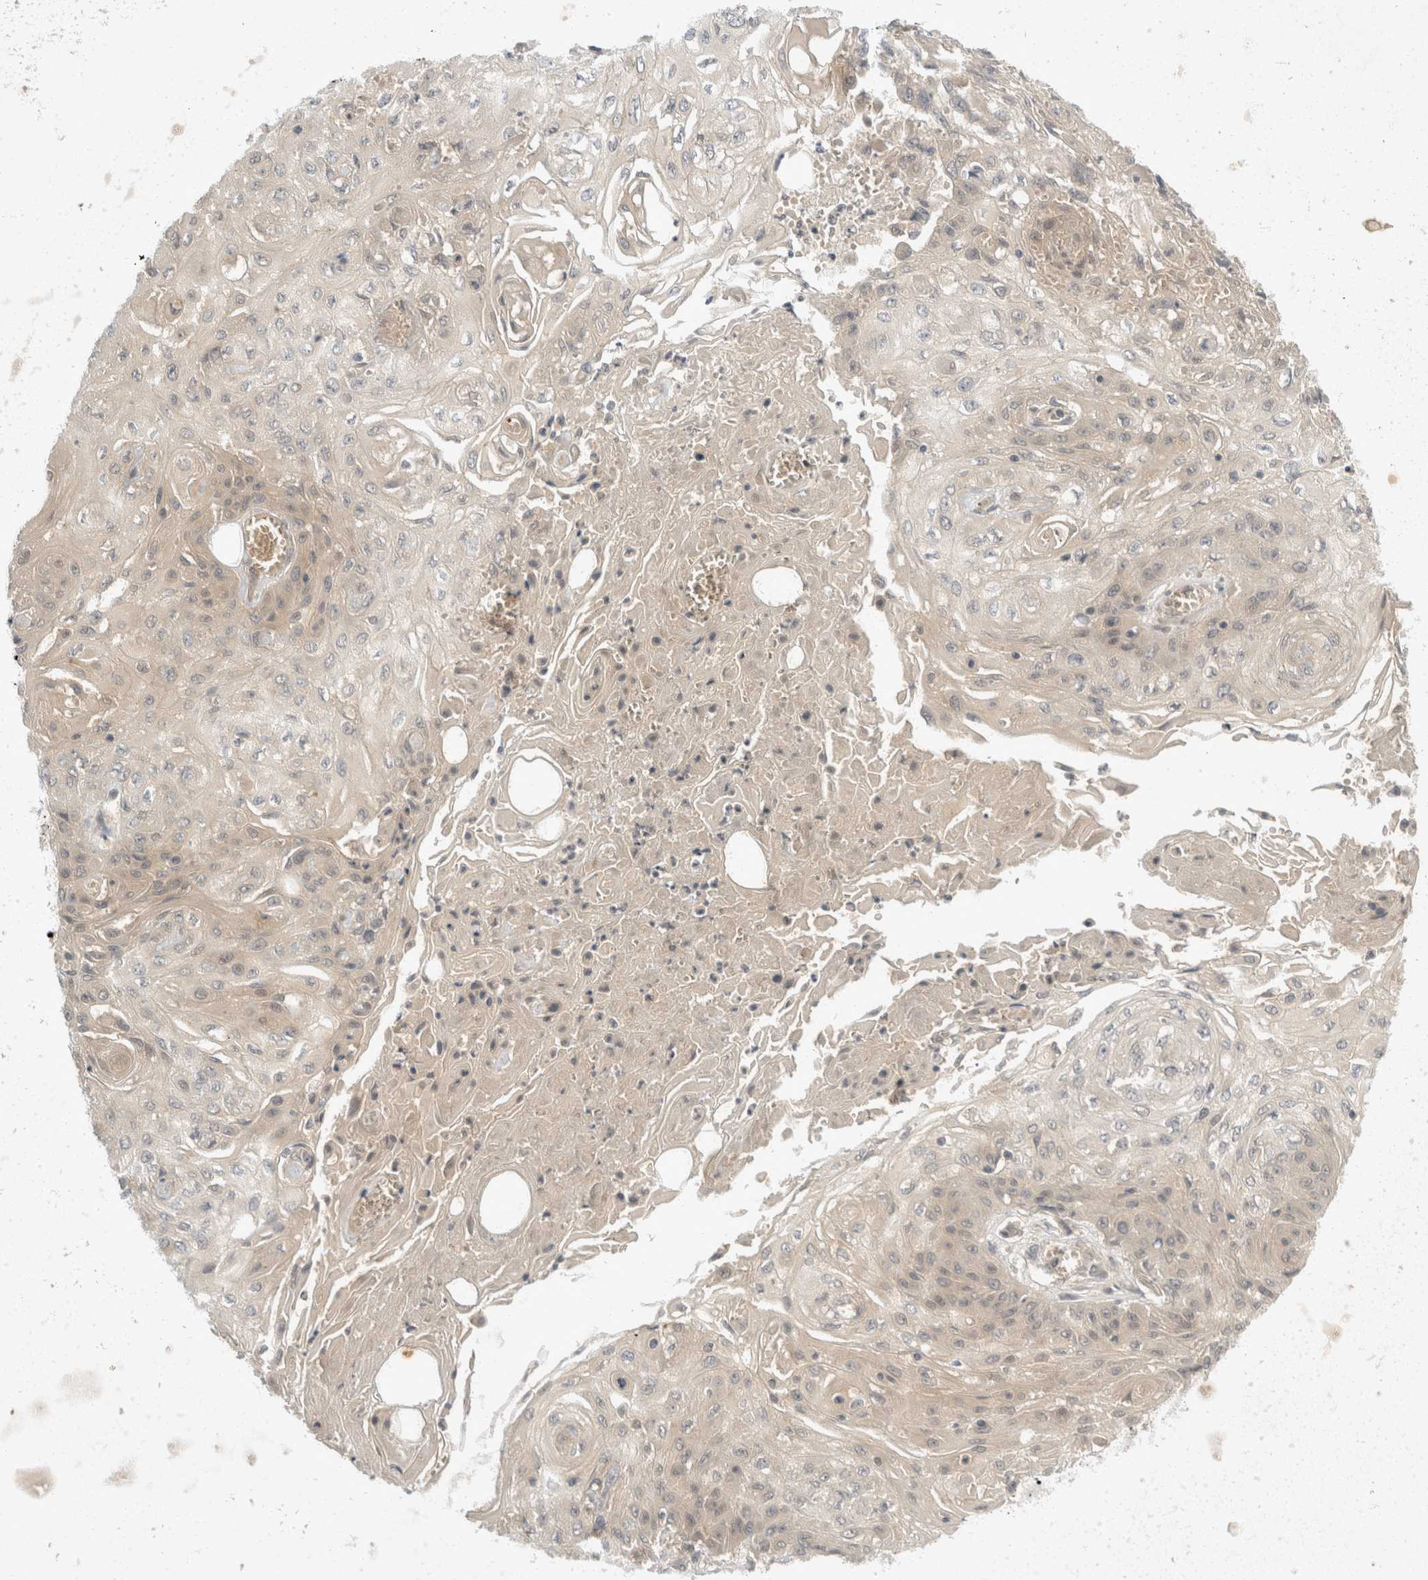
{"staining": {"intensity": "negative", "quantity": "none", "location": "none"}, "tissue": "skin cancer", "cell_type": "Tumor cells", "image_type": "cancer", "snomed": [{"axis": "morphology", "description": "Squamous cell carcinoma, NOS"}, {"axis": "morphology", "description": "Squamous cell carcinoma, metastatic, NOS"}, {"axis": "topography", "description": "Skin"}, {"axis": "topography", "description": "Lymph node"}], "caption": "Protein analysis of metastatic squamous cell carcinoma (skin) reveals no significant staining in tumor cells.", "gene": "TOM1L2", "patient": {"sex": "male", "age": 75}}